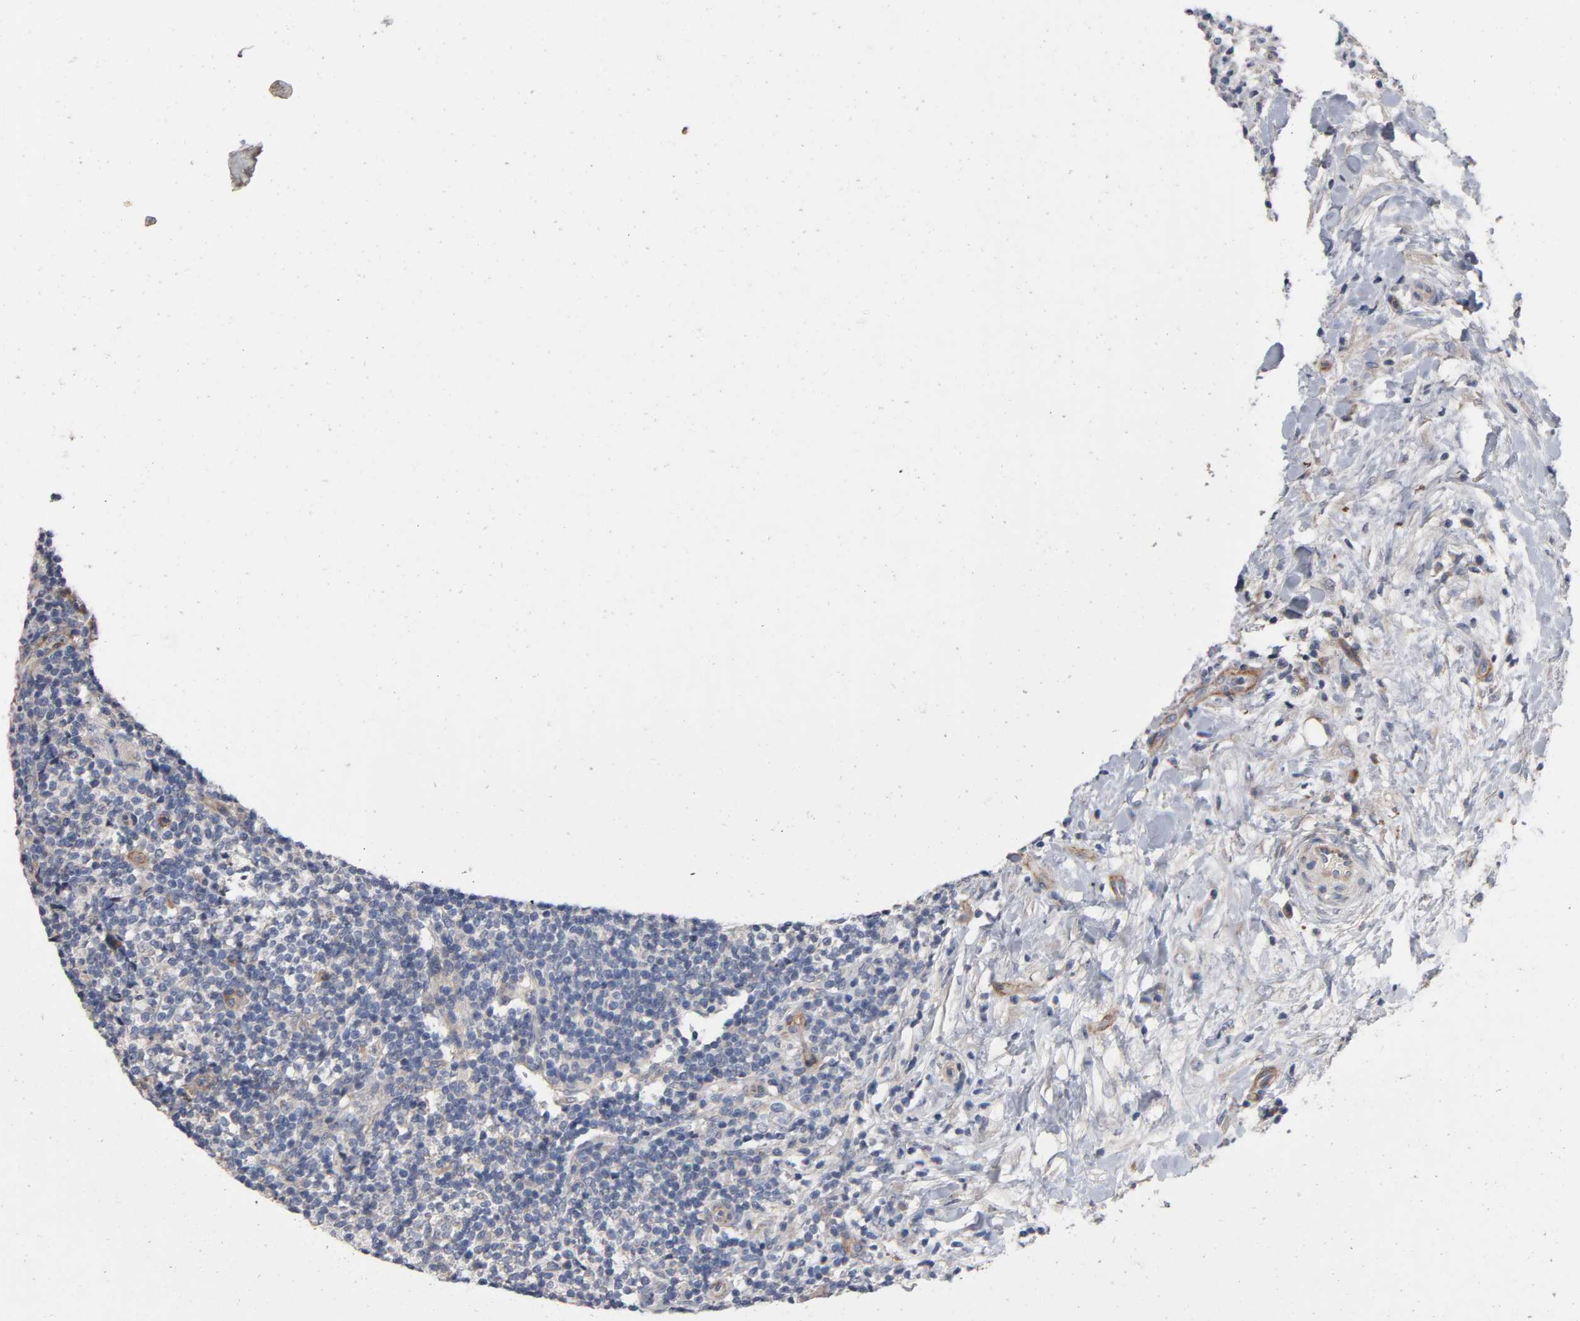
{"staining": {"intensity": "weak", "quantity": "<25%", "location": "cytoplasmic/membranous"}, "tissue": "lymphoma", "cell_type": "Tumor cells", "image_type": "cancer", "snomed": [{"axis": "morphology", "description": "Malignant lymphoma, non-Hodgkin's type, Low grade"}, {"axis": "topography", "description": "Lymph node"}], "caption": "Immunohistochemical staining of low-grade malignant lymphoma, non-Hodgkin's type reveals no significant expression in tumor cells.", "gene": "CCDC134", "patient": {"sex": "female", "age": 76}}